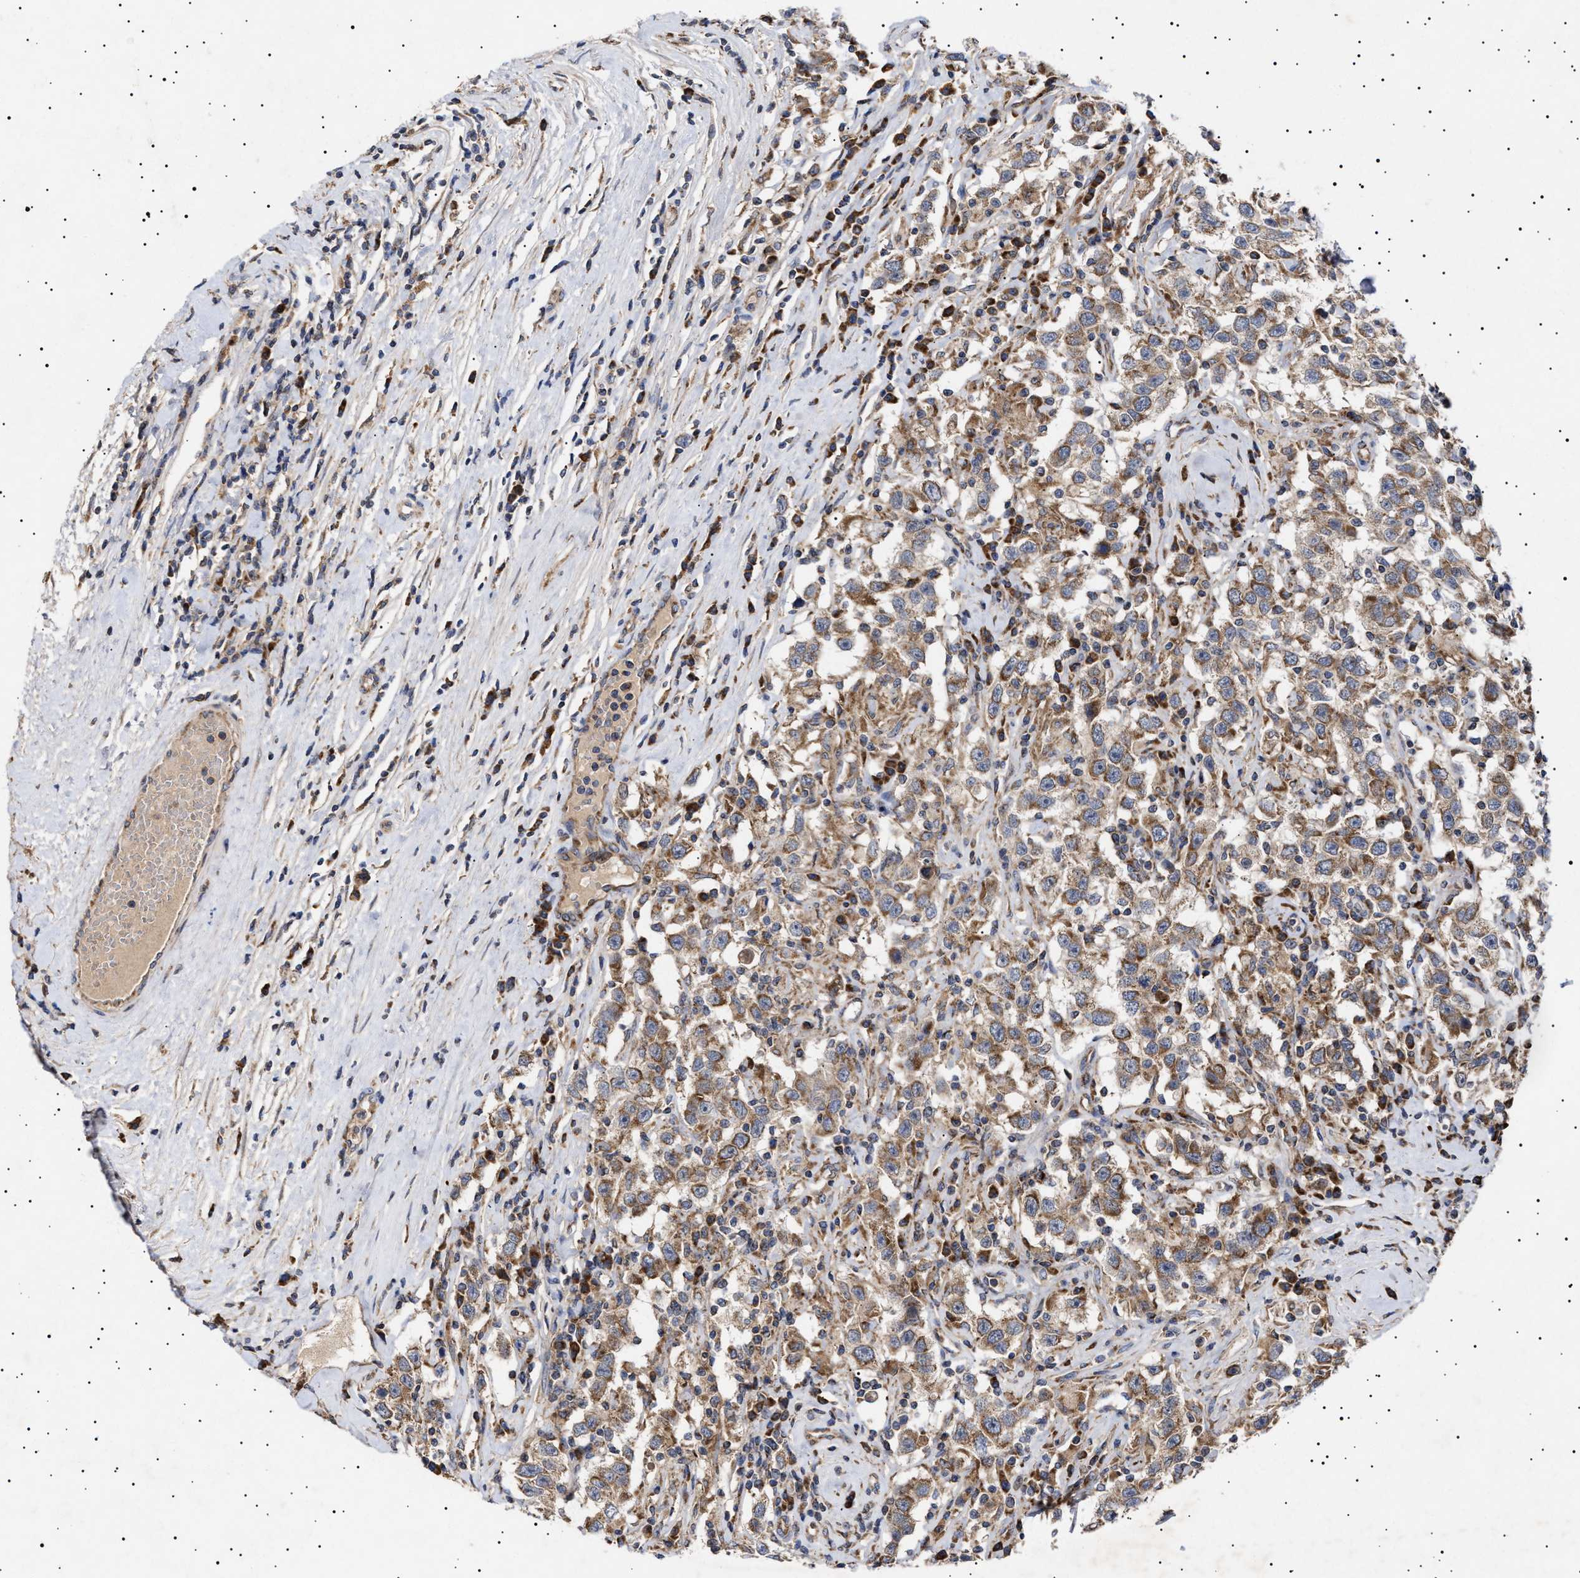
{"staining": {"intensity": "moderate", "quantity": ">75%", "location": "cytoplasmic/membranous"}, "tissue": "testis cancer", "cell_type": "Tumor cells", "image_type": "cancer", "snomed": [{"axis": "morphology", "description": "Seminoma, NOS"}, {"axis": "topography", "description": "Testis"}], "caption": "Tumor cells show moderate cytoplasmic/membranous staining in about >75% of cells in seminoma (testis).", "gene": "MRPL10", "patient": {"sex": "male", "age": 41}}